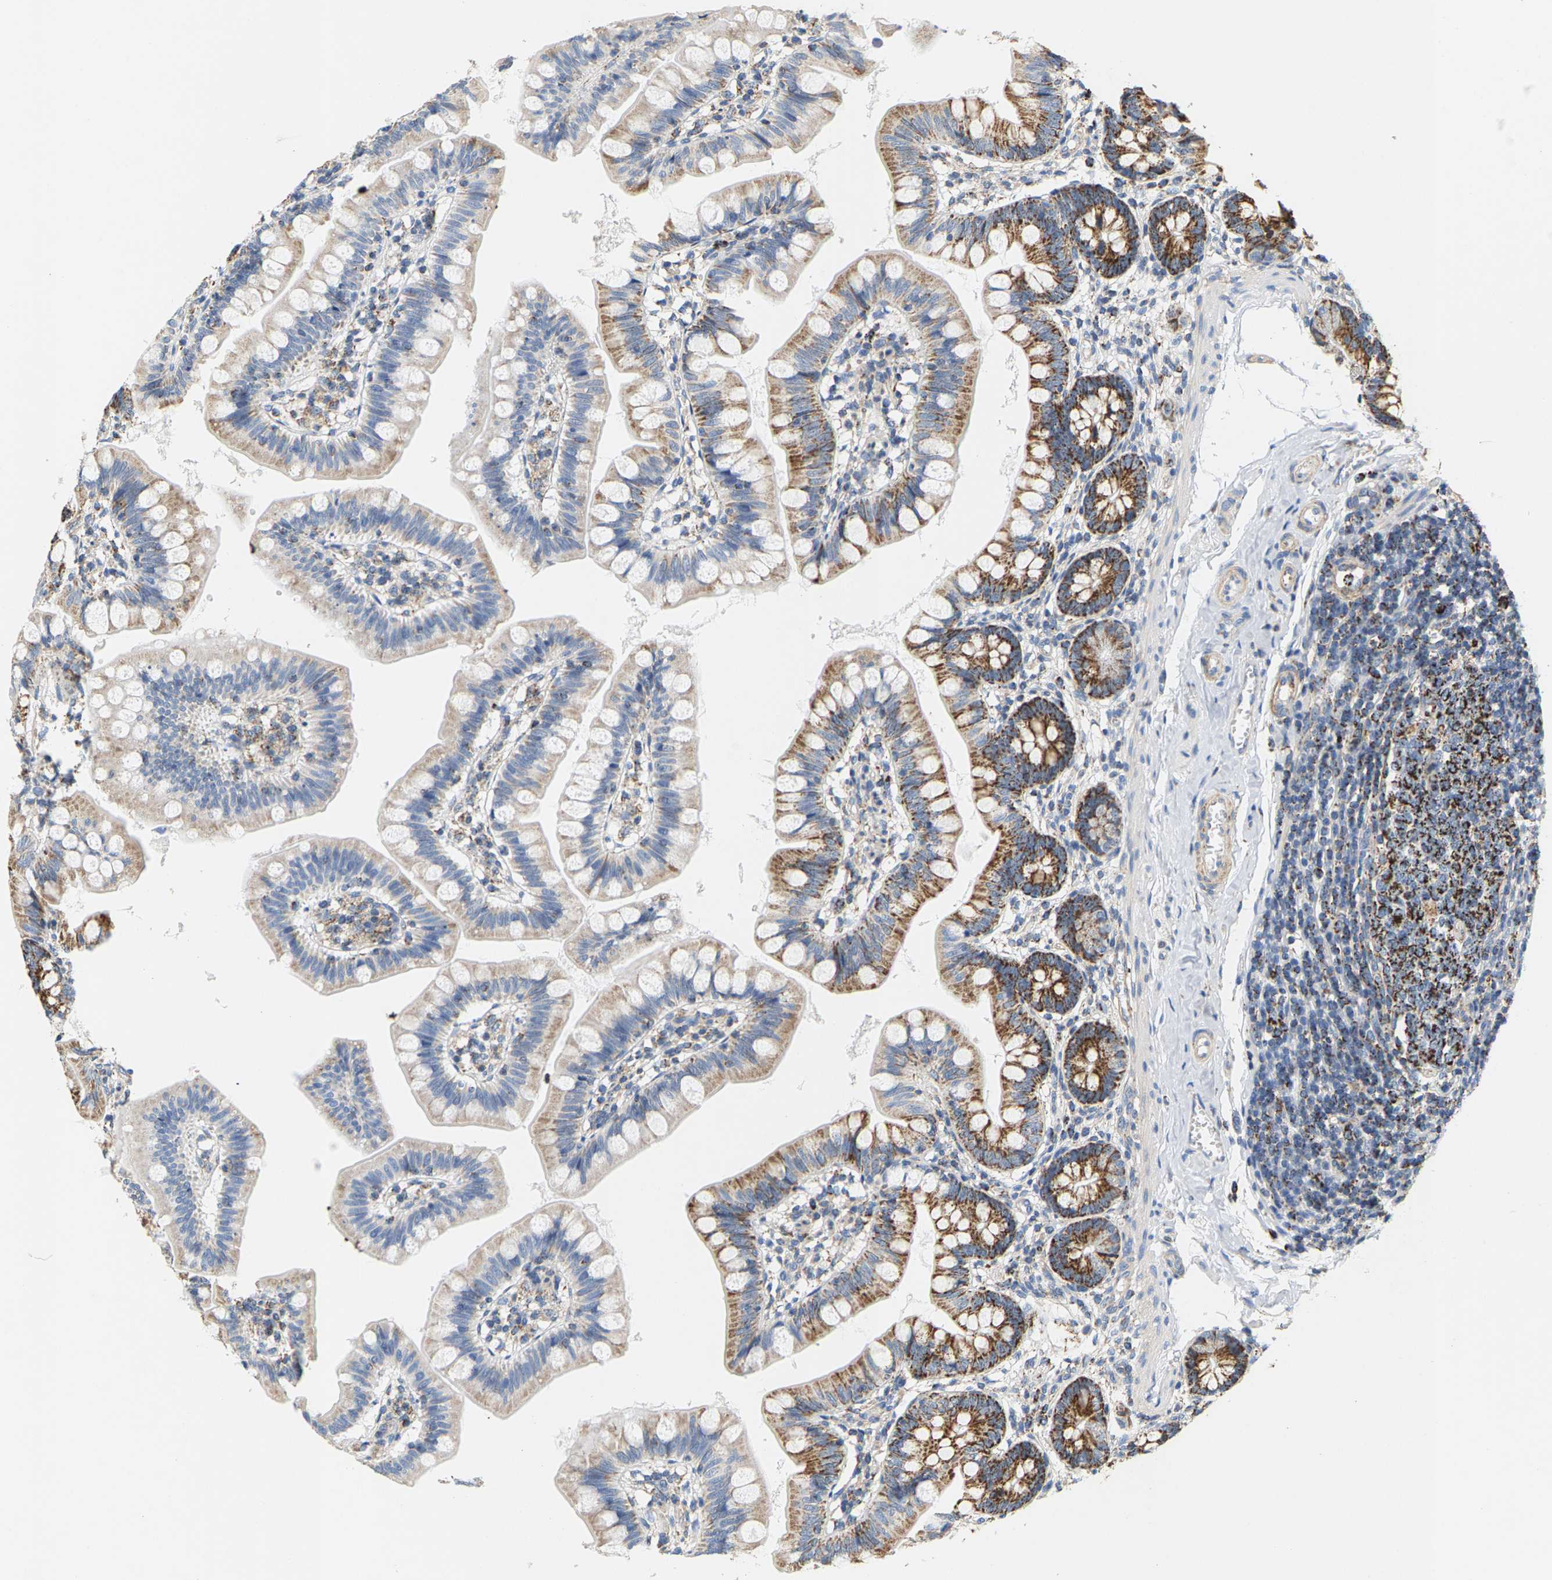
{"staining": {"intensity": "strong", "quantity": "25%-75%", "location": "cytoplasmic/membranous"}, "tissue": "small intestine", "cell_type": "Glandular cells", "image_type": "normal", "snomed": [{"axis": "morphology", "description": "Normal tissue, NOS"}, {"axis": "topography", "description": "Small intestine"}], "caption": "This is a photomicrograph of immunohistochemistry (IHC) staining of unremarkable small intestine, which shows strong staining in the cytoplasmic/membranous of glandular cells.", "gene": "SHMT2", "patient": {"sex": "male", "age": 7}}